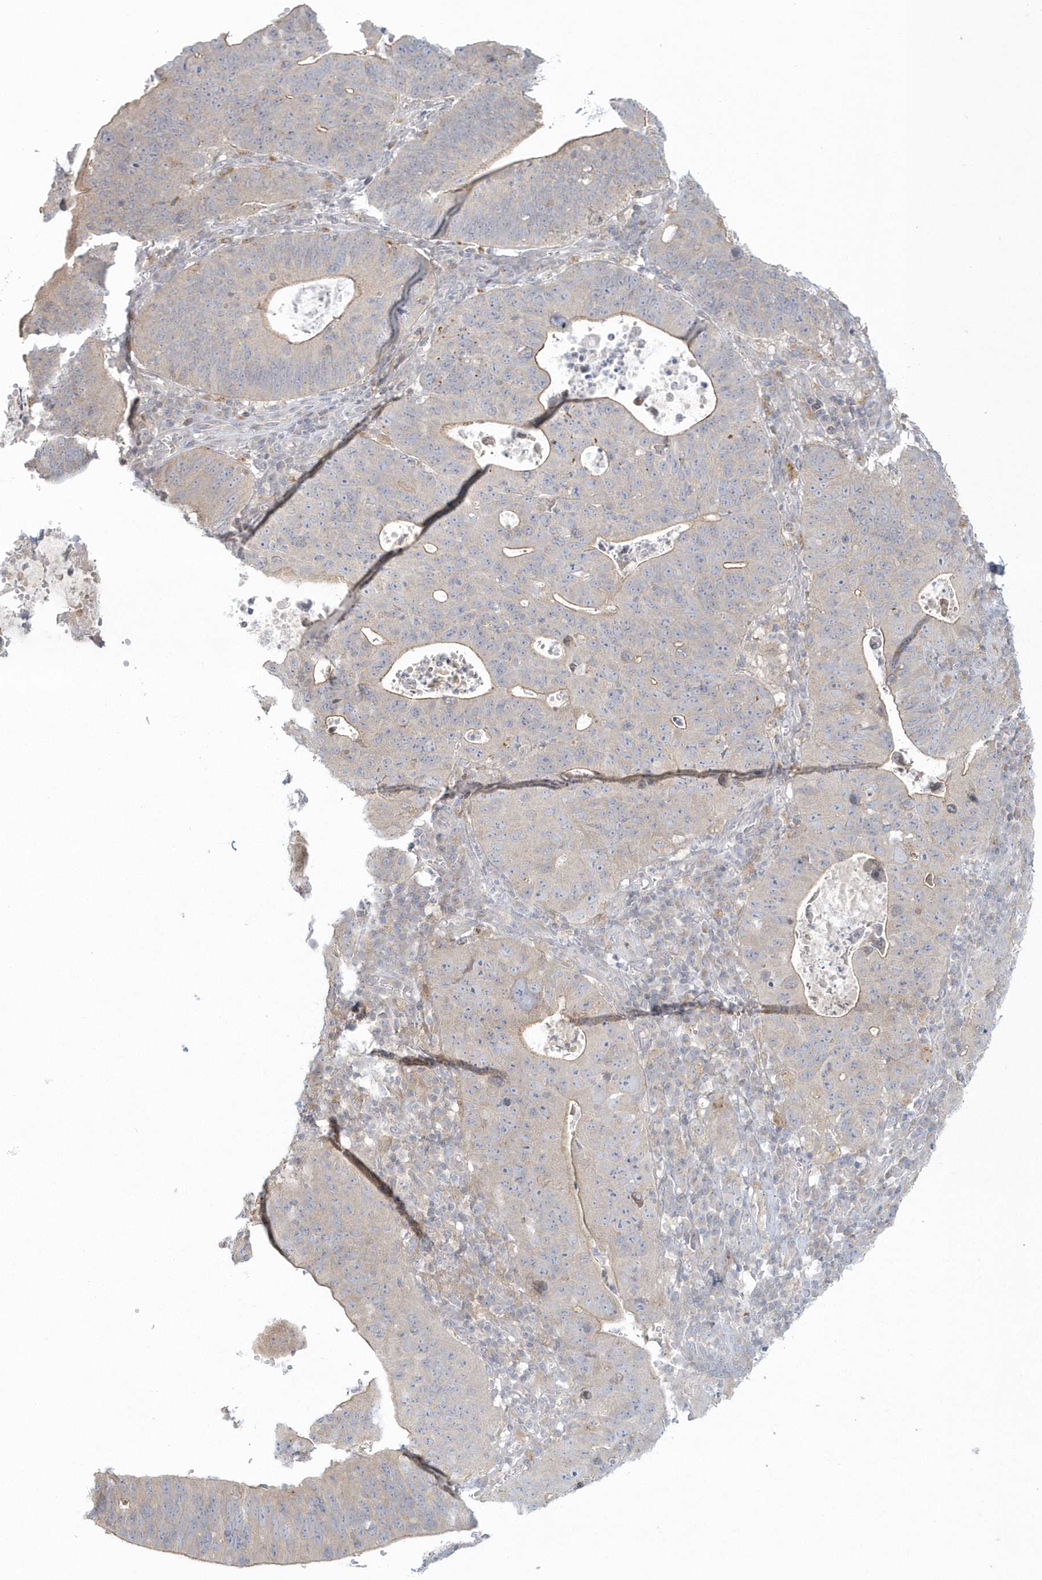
{"staining": {"intensity": "moderate", "quantity": "<25%", "location": "cytoplasmic/membranous"}, "tissue": "stomach cancer", "cell_type": "Tumor cells", "image_type": "cancer", "snomed": [{"axis": "morphology", "description": "Adenocarcinoma, NOS"}, {"axis": "topography", "description": "Stomach"}], "caption": "Immunohistochemical staining of human stomach adenocarcinoma exhibits low levels of moderate cytoplasmic/membranous protein staining in about <25% of tumor cells.", "gene": "BLTP3A", "patient": {"sex": "male", "age": 59}}